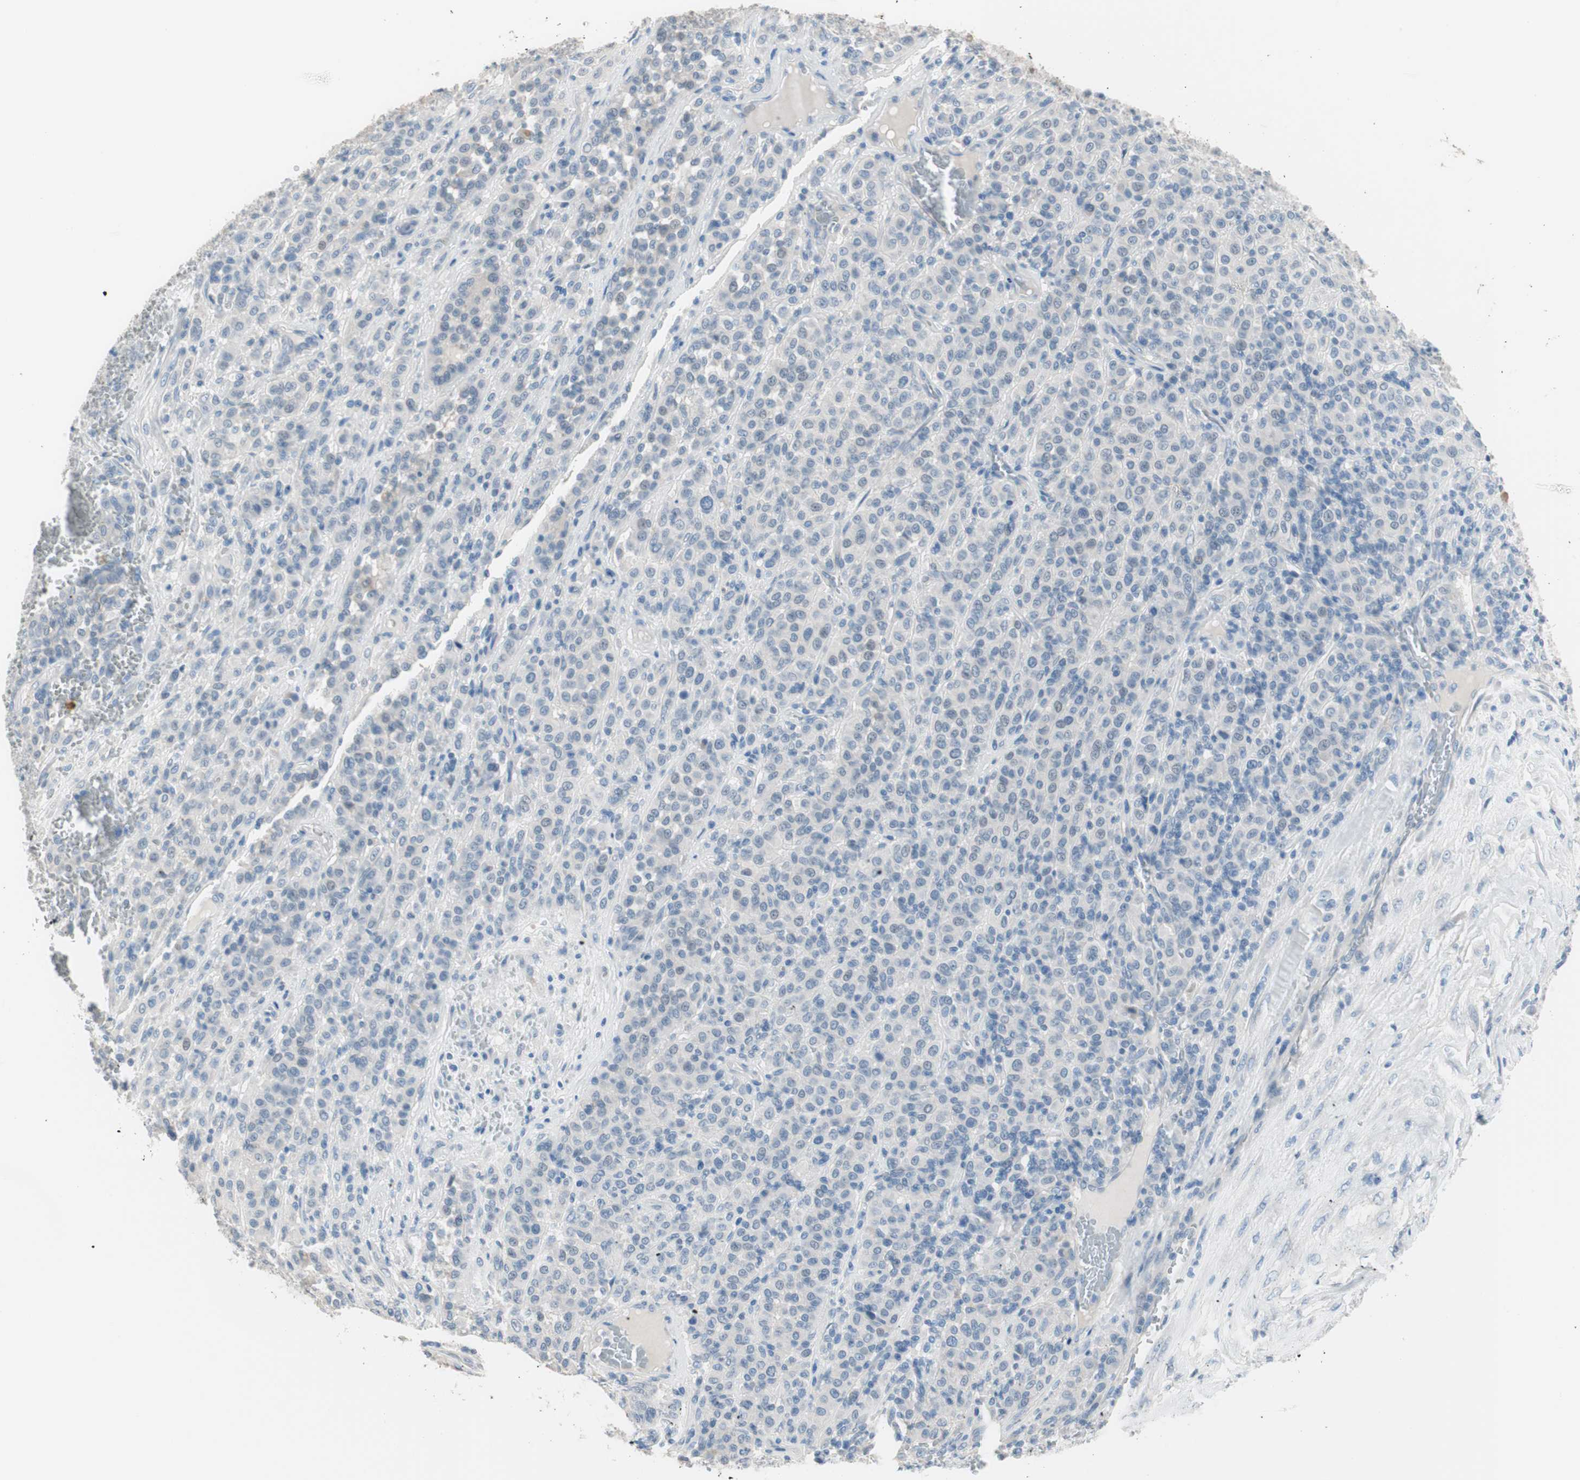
{"staining": {"intensity": "negative", "quantity": "none", "location": "none"}, "tissue": "melanoma", "cell_type": "Tumor cells", "image_type": "cancer", "snomed": [{"axis": "morphology", "description": "Malignant melanoma, Metastatic site"}, {"axis": "topography", "description": "Pancreas"}], "caption": "Protein analysis of melanoma demonstrates no significant staining in tumor cells. (DAB immunohistochemistry (IHC), high magnification).", "gene": "VIL1", "patient": {"sex": "female", "age": 30}}